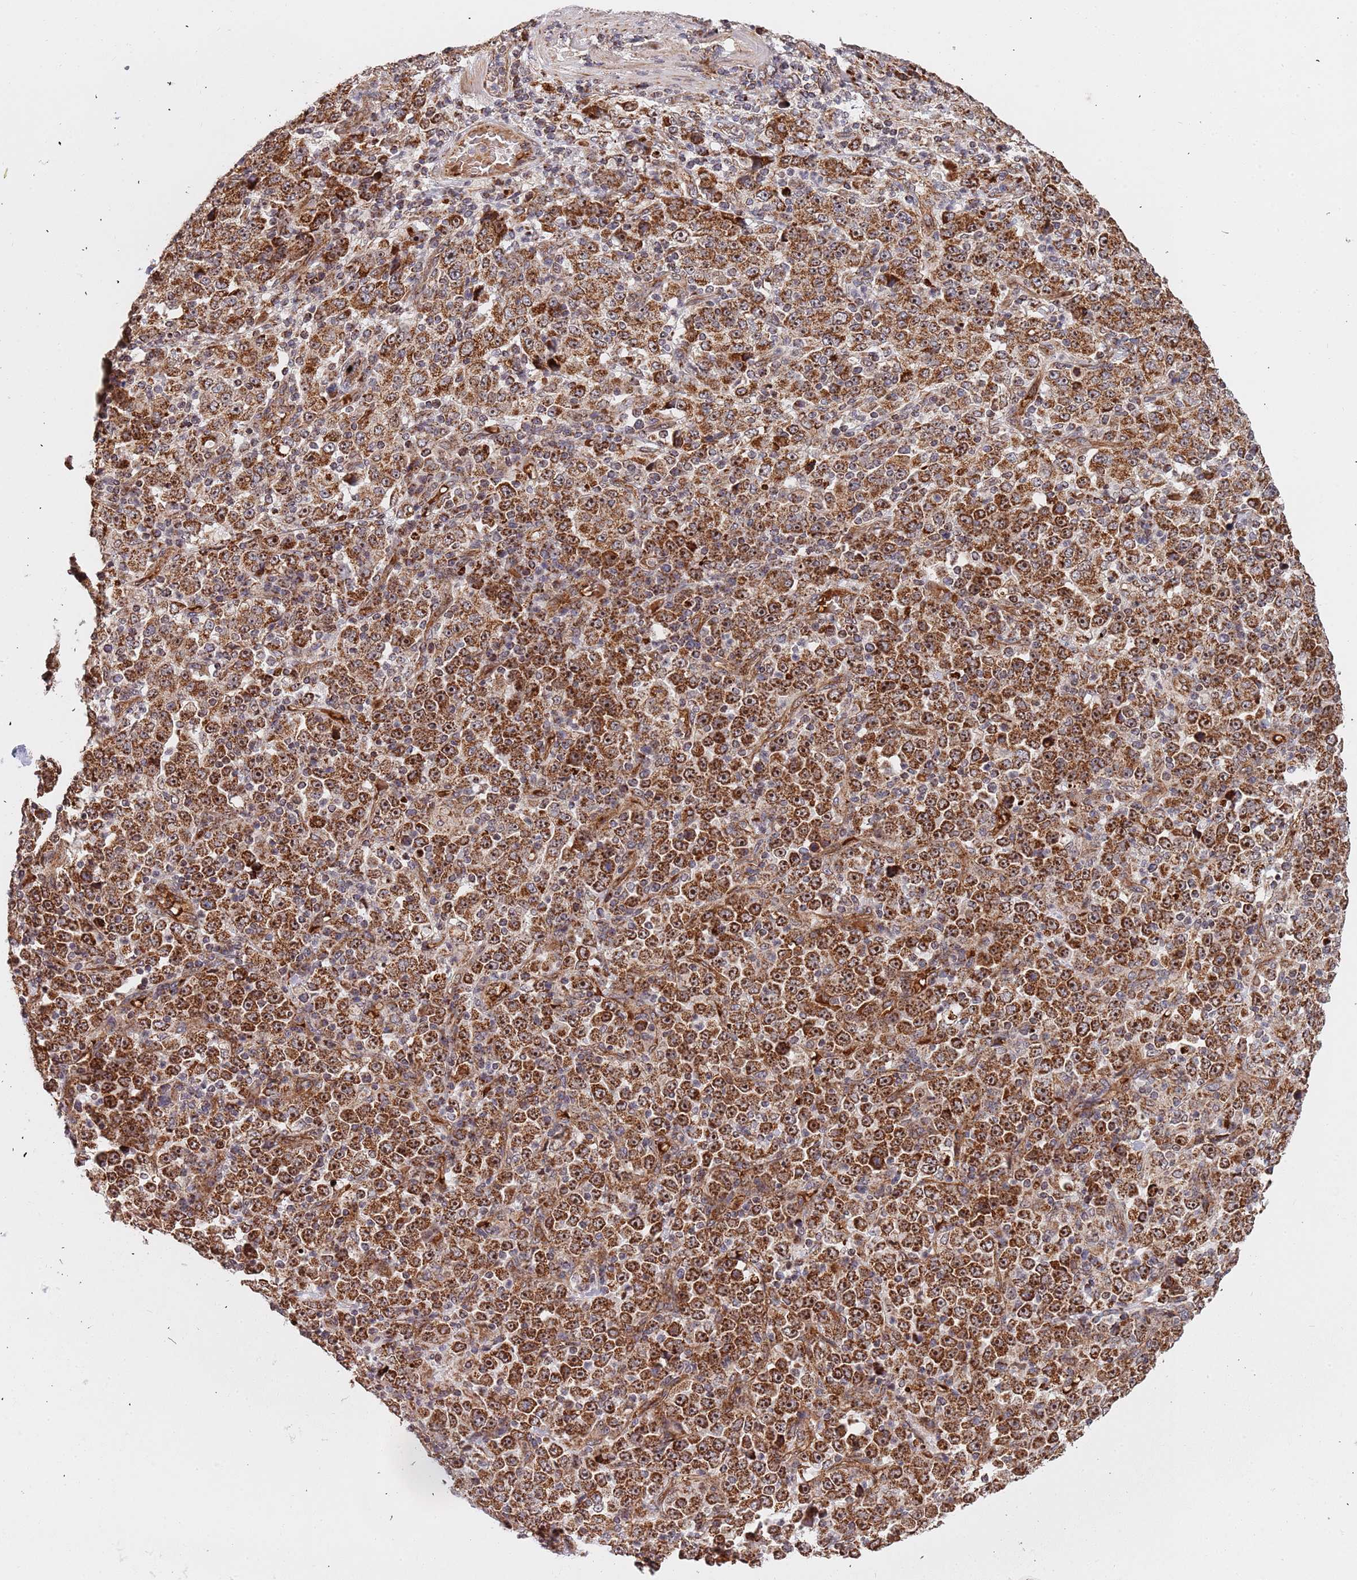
{"staining": {"intensity": "strong", "quantity": ">75%", "location": "cytoplasmic/membranous"}, "tissue": "stomach cancer", "cell_type": "Tumor cells", "image_type": "cancer", "snomed": [{"axis": "morphology", "description": "Normal tissue, NOS"}, {"axis": "morphology", "description": "Adenocarcinoma, NOS"}, {"axis": "topography", "description": "Stomach, upper"}, {"axis": "topography", "description": "Stomach"}], "caption": "A high amount of strong cytoplasmic/membranous staining is seen in approximately >75% of tumor cells in stomach adenocarcinoma tissue.", "gene": "DCHS1", "patient": {"sex": "male", "age": 59}}